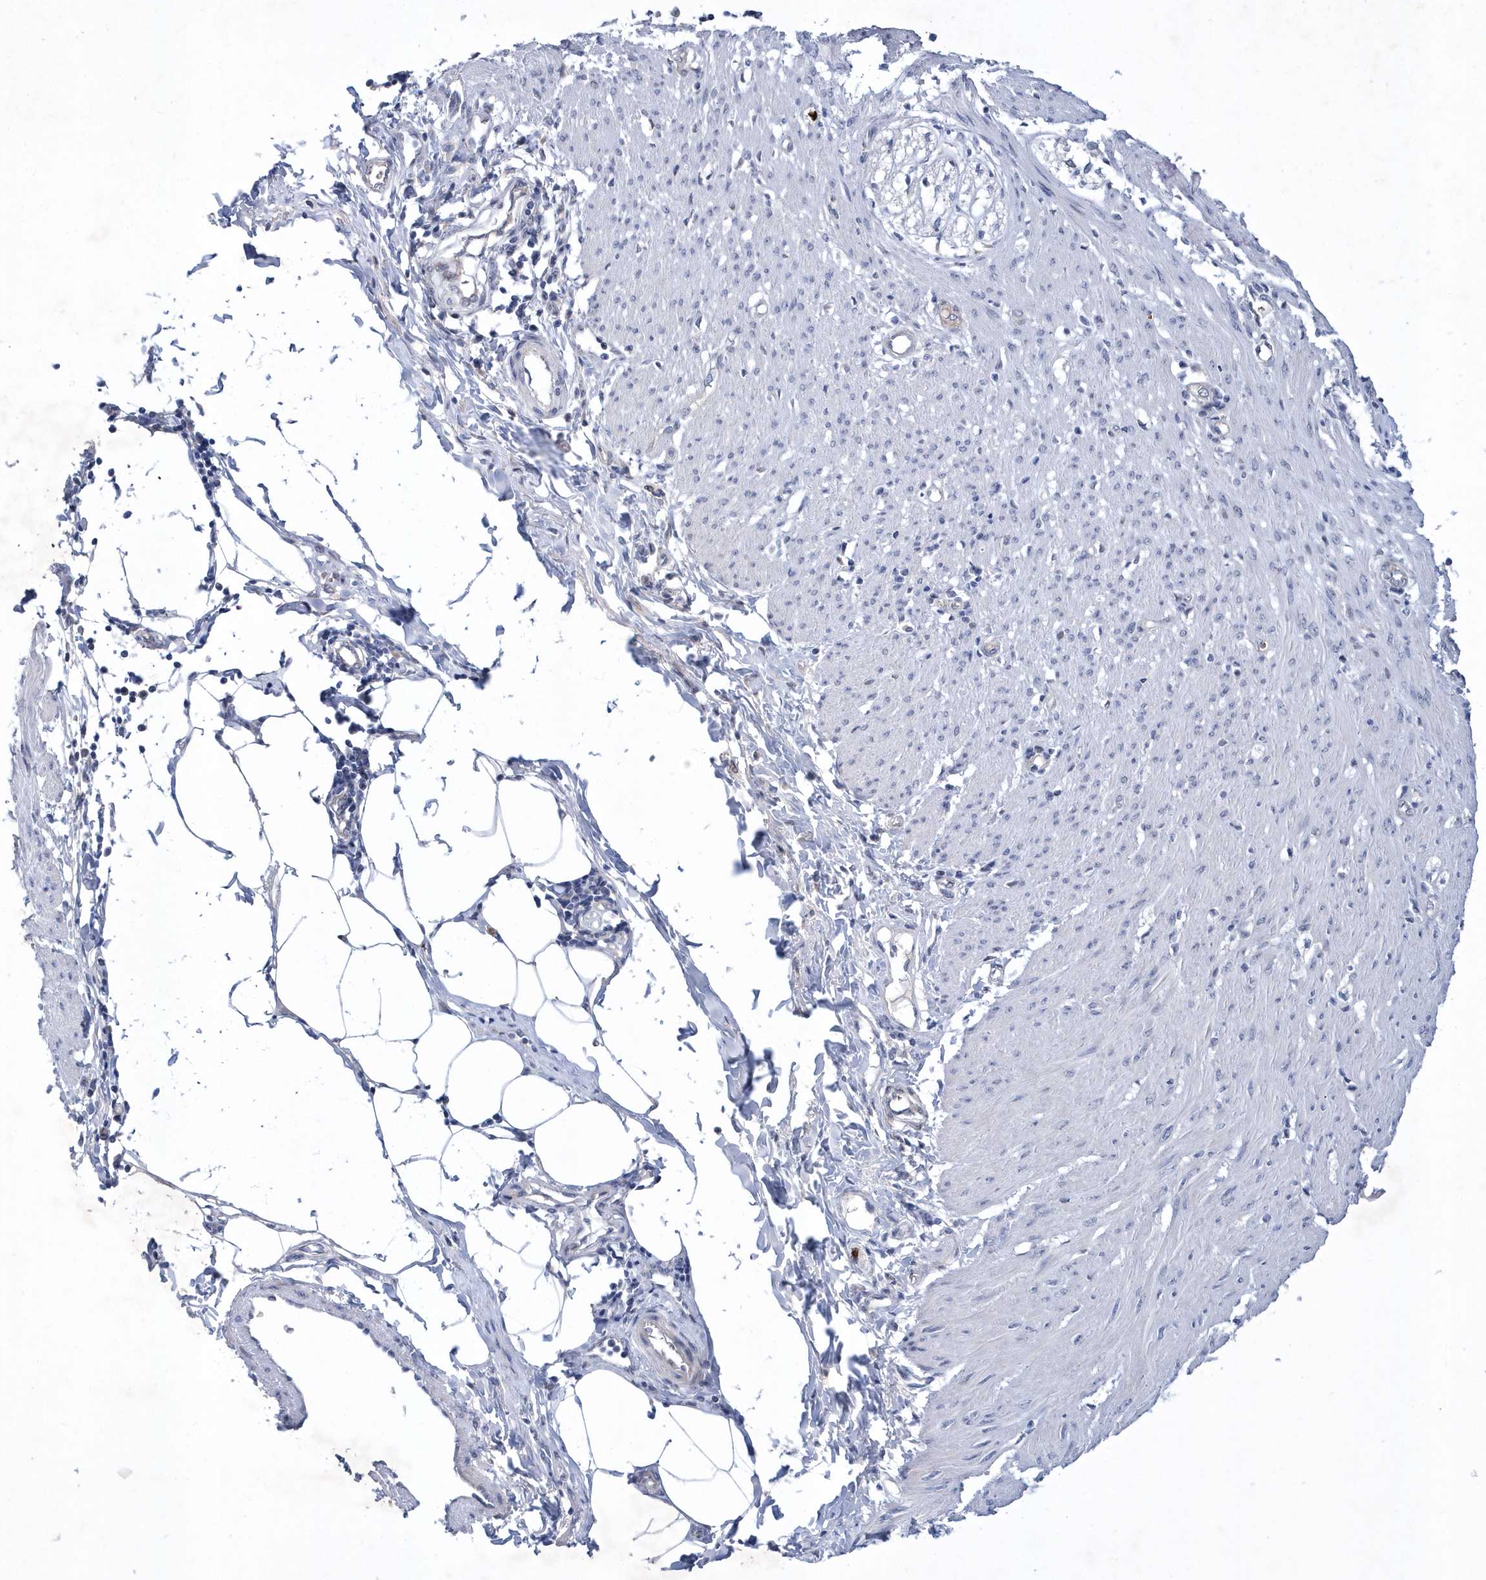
{"staining": {"intensity": "negative", "quantity": "none", "location": "none"}, "tissue": "smooth muscle", "cell_type": "Smooth muscle cells", "image_type": "normal", "snomed": [{"axis": "morphology", "description": "Normal tissue, NOS"}, {"axis": "morphology", "description": "Adenocarcinoma, NOS"}, {"axis": "topography", "description": "Colon"}, {"axis": "topography", "description": "Peripheral nerve tissue"}], "caption": "This is an immunohistochemistry (IHC) histopathology image of benign human smooth muscle. There is no positivity in smooth muscle cells.", "gene": "ZNF875", "patient": {"sex": "male", "age": 14}}